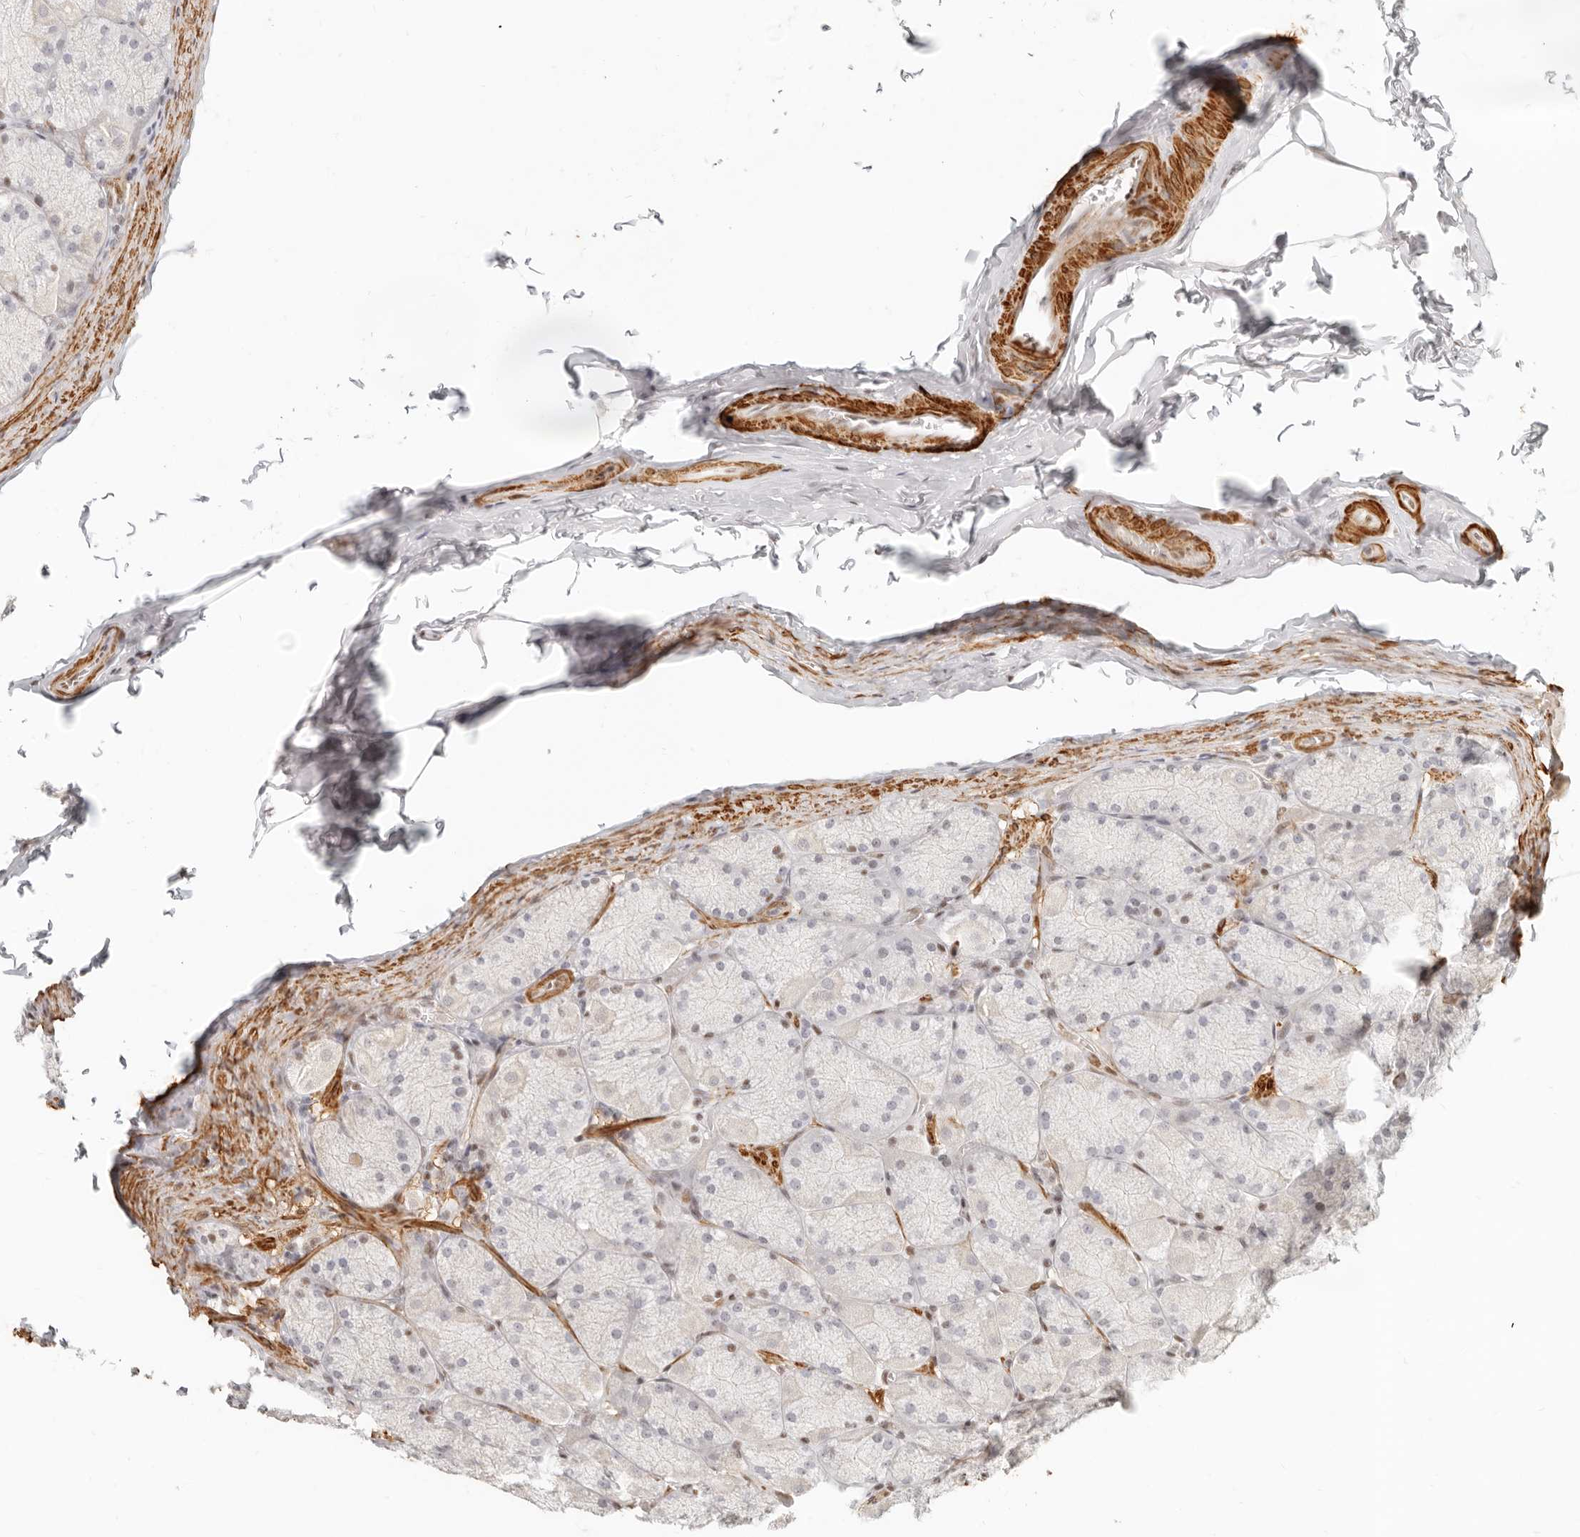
{"staining": {"intensity": "moderate", "quantity": "25%-75%", "location": "nuclear"}, "tissue": "stomach", "cell_type": "Glandular cells", "image_type": "normal", "snomed": [{"axis": "morphology", "description": "Normal tissue, NOS"}, {"axis": "topography", "description": "Stomach, upper"}], "caption": "DAB immunohistochemical staining of normal stomach exhibits moderate nuclear protein staining in about 25%-75% of glandular cells.", "gene": "GABPA", "patient": {"sex": "female", "age": 56}}